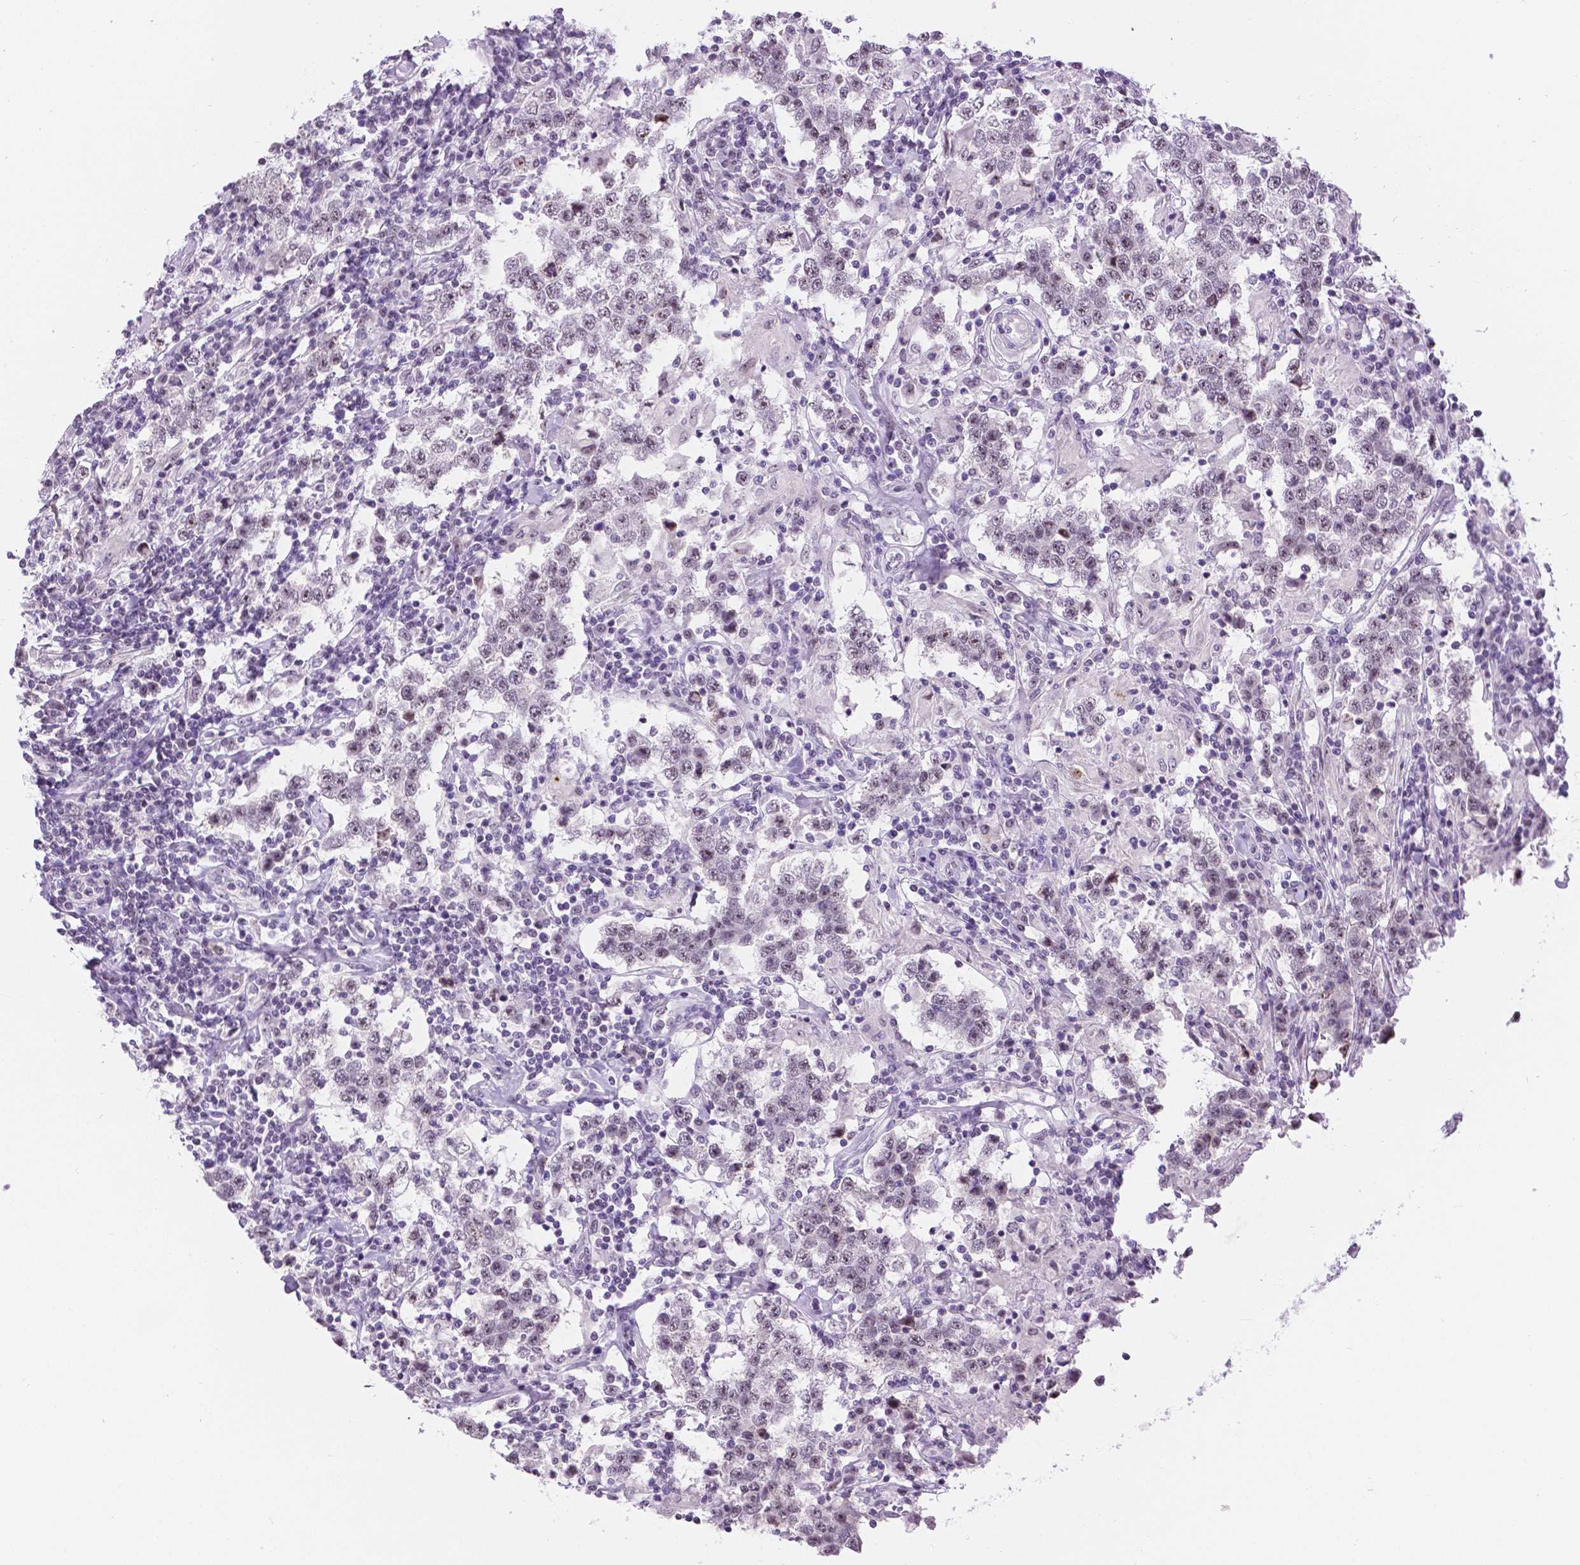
{"staining": {"intensity": "weak", "quantity": "25%-75%", "location": "nuclear"}, "tissue": "testis cancer", "cell_type": "Tumor cells", "image_type": "cancer", "snomed": [{"axis": "morphology", "description": "Seminoma, NOS"}, {"axis": "morphology", "description": "Carcinoma, Embryonal, NOS"}, {"axis": "topography", "description": "Testis"}], "caption": "Weak nuclear protein positivity is seen in about 25%-75% of tumor cells in testis seminoma. (Brightfield microscopy of DAB IHC at high magnification).", "gene": "NHP2", "patient": {"sex": "male", "age": 41}}